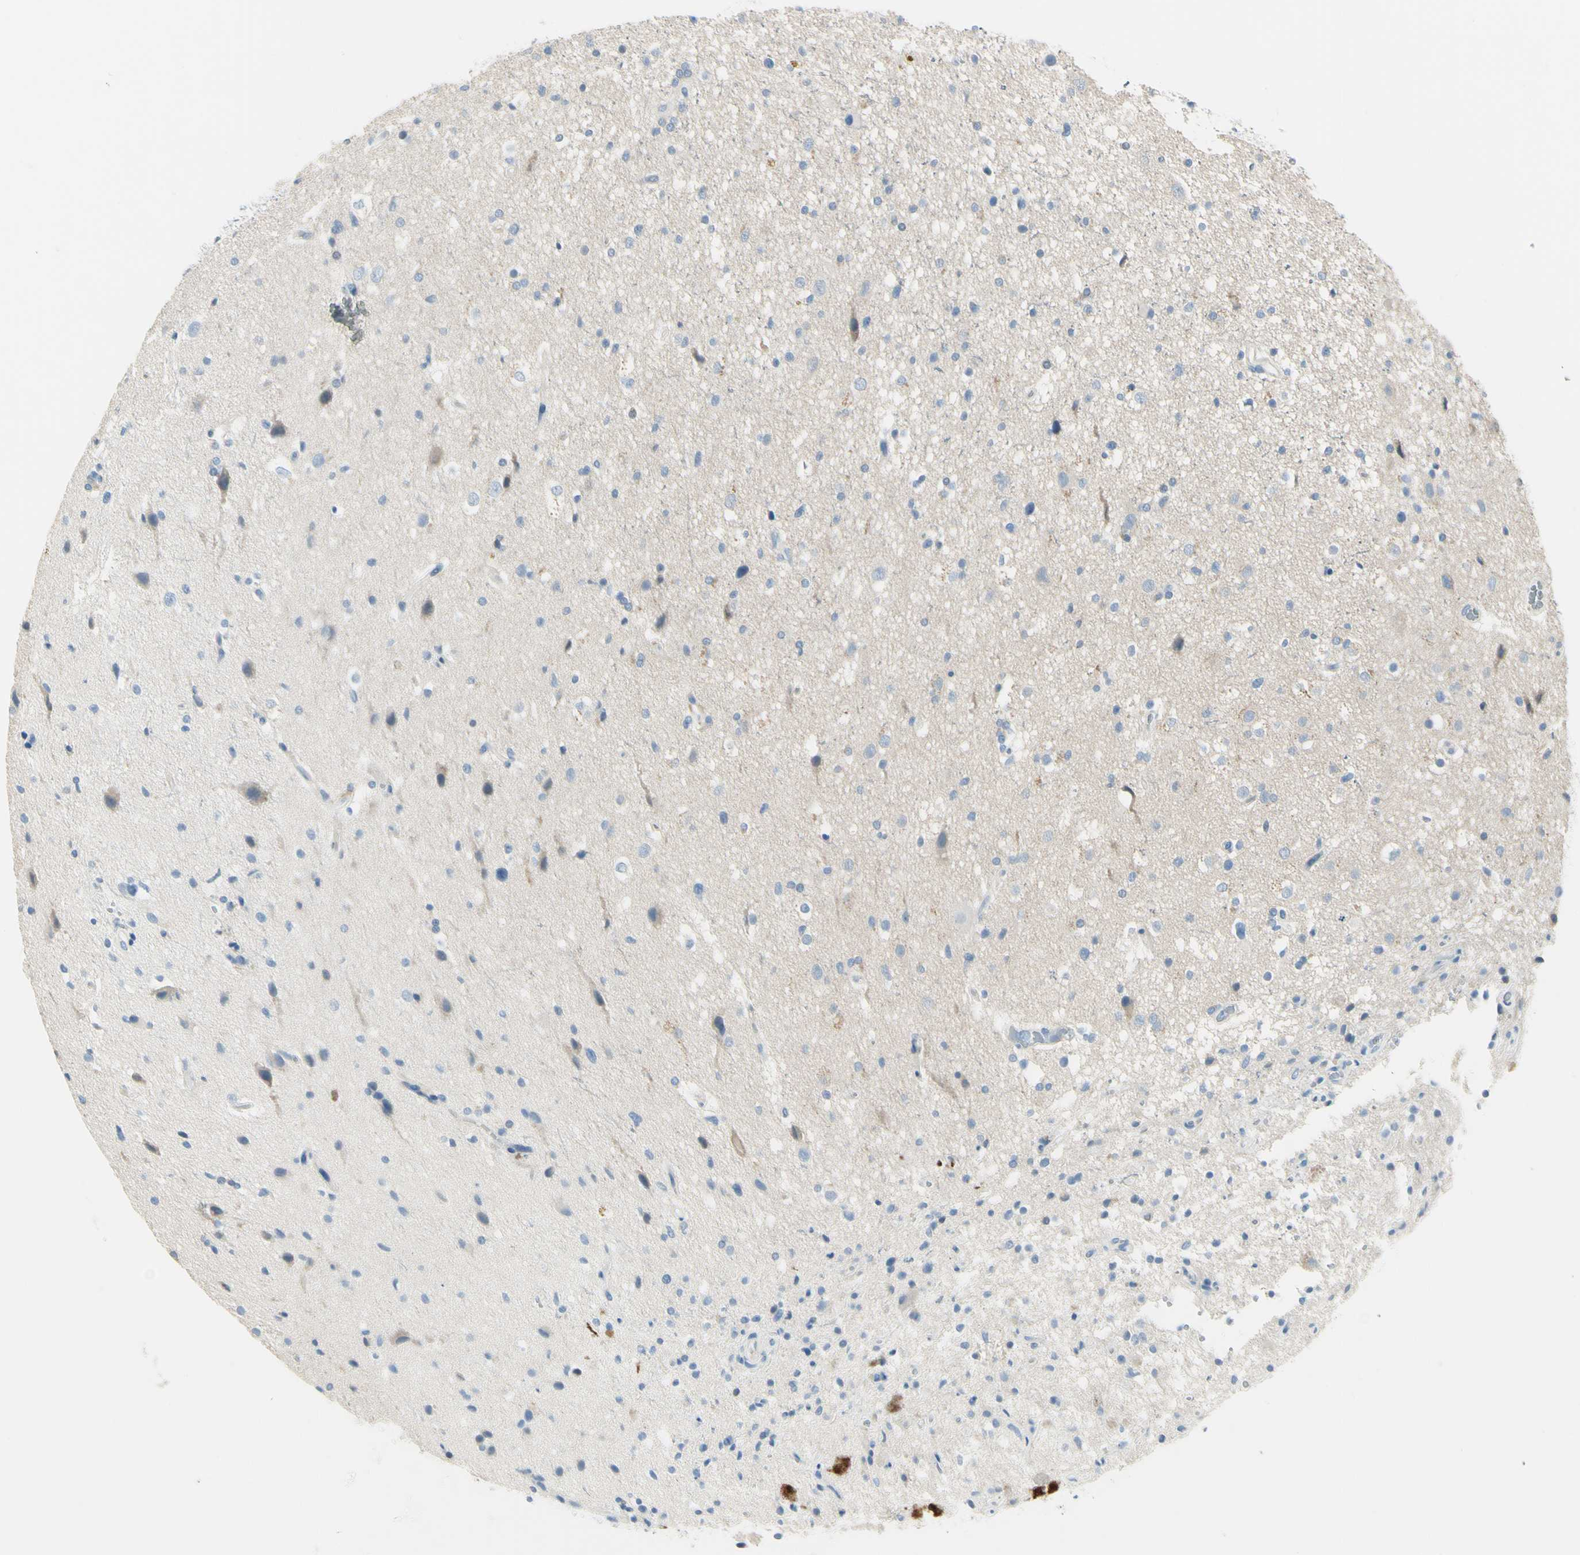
{"staining": {"intensity": "negative", "quantity": "none", "location": "none"}, "tissue": "glioma", "cell_type": "Tumor cells", "image_type": "cancer", "snomed": [{"axis": "morphology", "description": "Glioma, malignant, High grade"}, {"axis": "topography", "description": "Brain"}], "caption": "Glioma was stained to show a protein in brown. There is no significant expression in tumor cells.", "gene": "DLG4", "patient": {"sex": "male", "age": 33}}